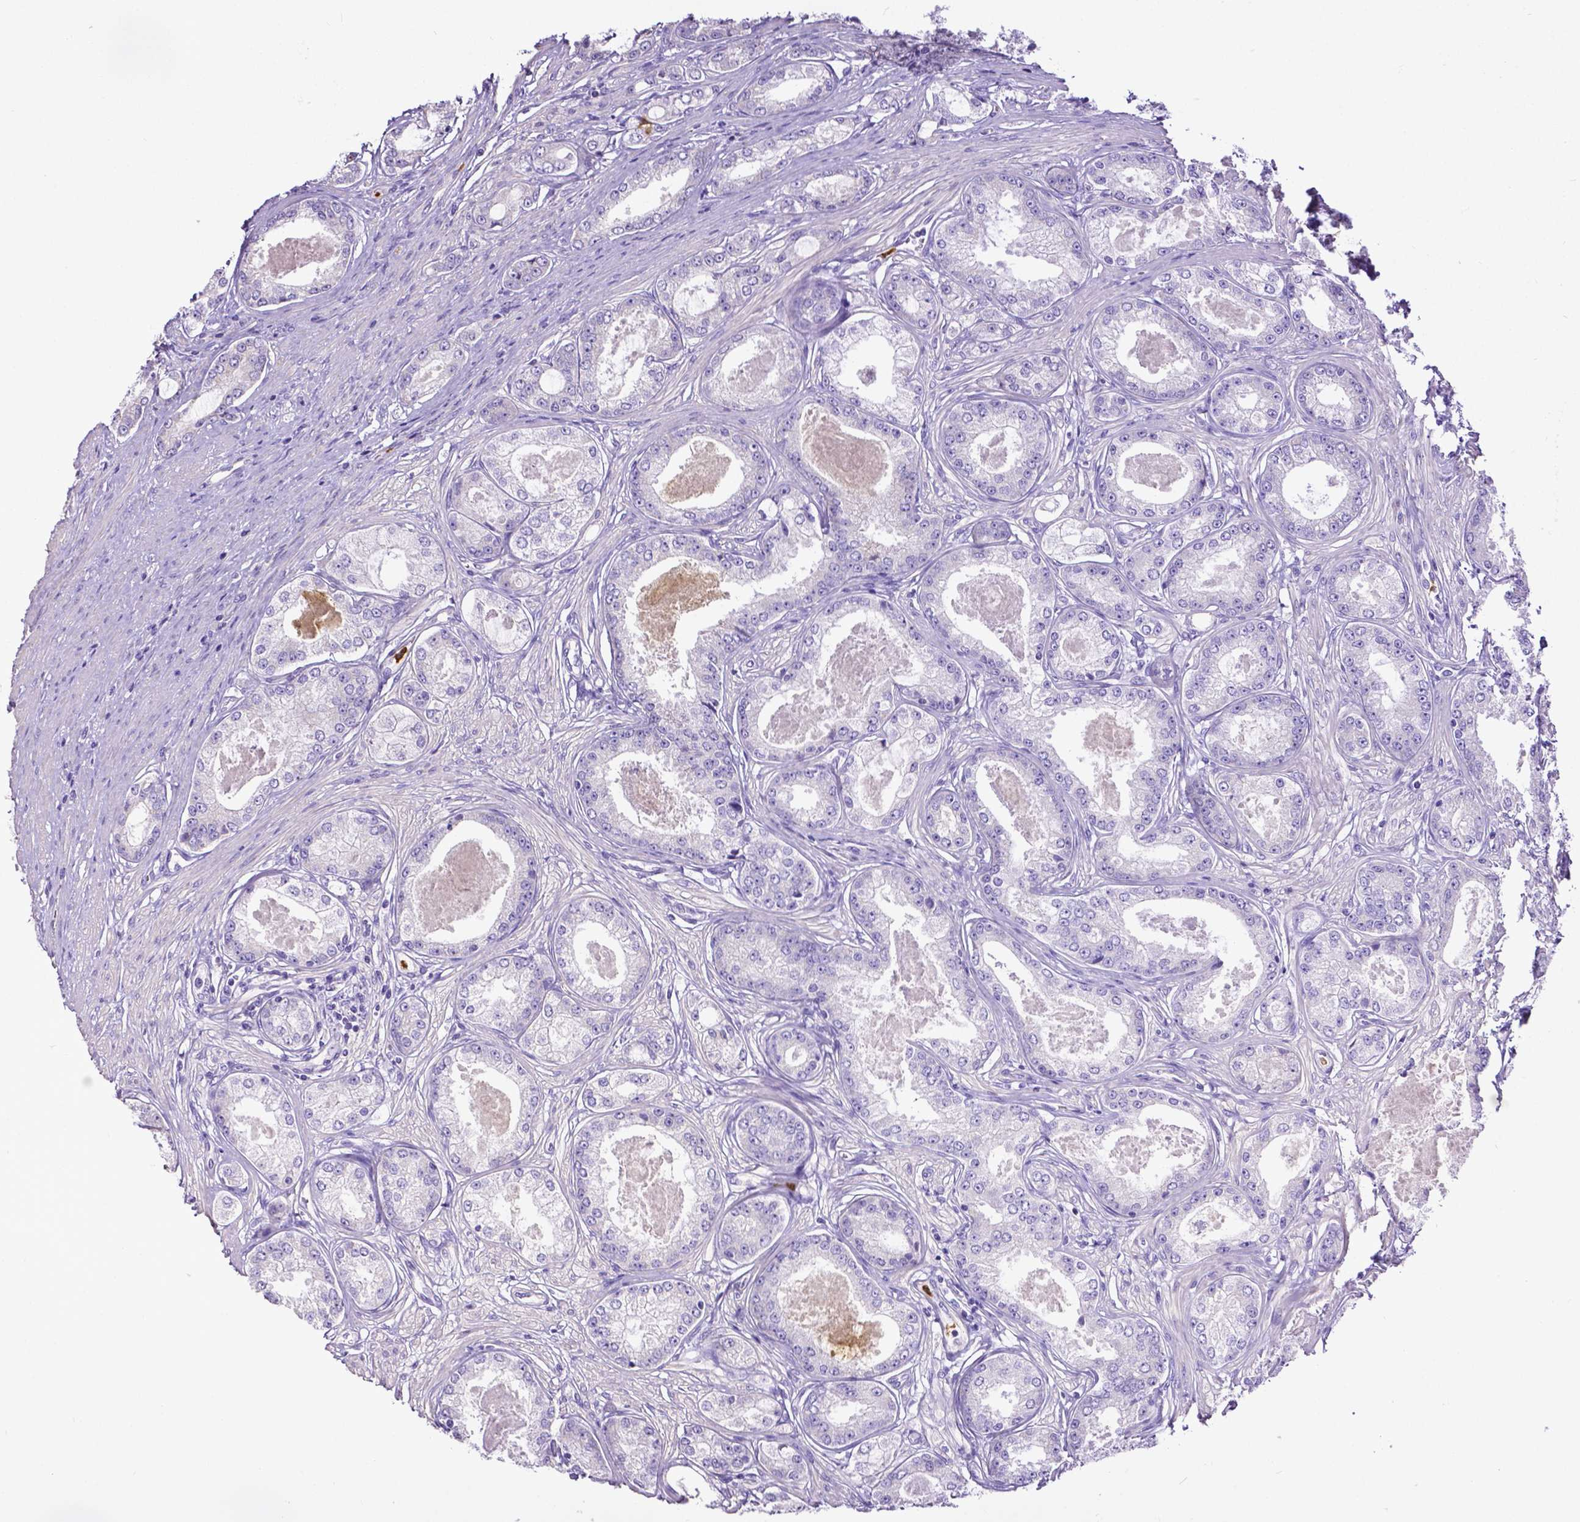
{"staining": {"intensity": "negative", "quantity": "none", "location": "none"}, "tissue": "prostate cancer", "cell_type": "Tumor cells", "image_type": "cancer", "snomed": [{"axis": "morphology", "description": "Adenocarcinoma, Low grade"}, {"axis": "topography", "description": "Prostate"}], "caption": "The histopathology image demonstrates no significant expression in tumor cells of prostate cancer (low-grade adenocarcinoma).", "gene": "MMP9", "patient": {"sex": "male", "age": 68}}